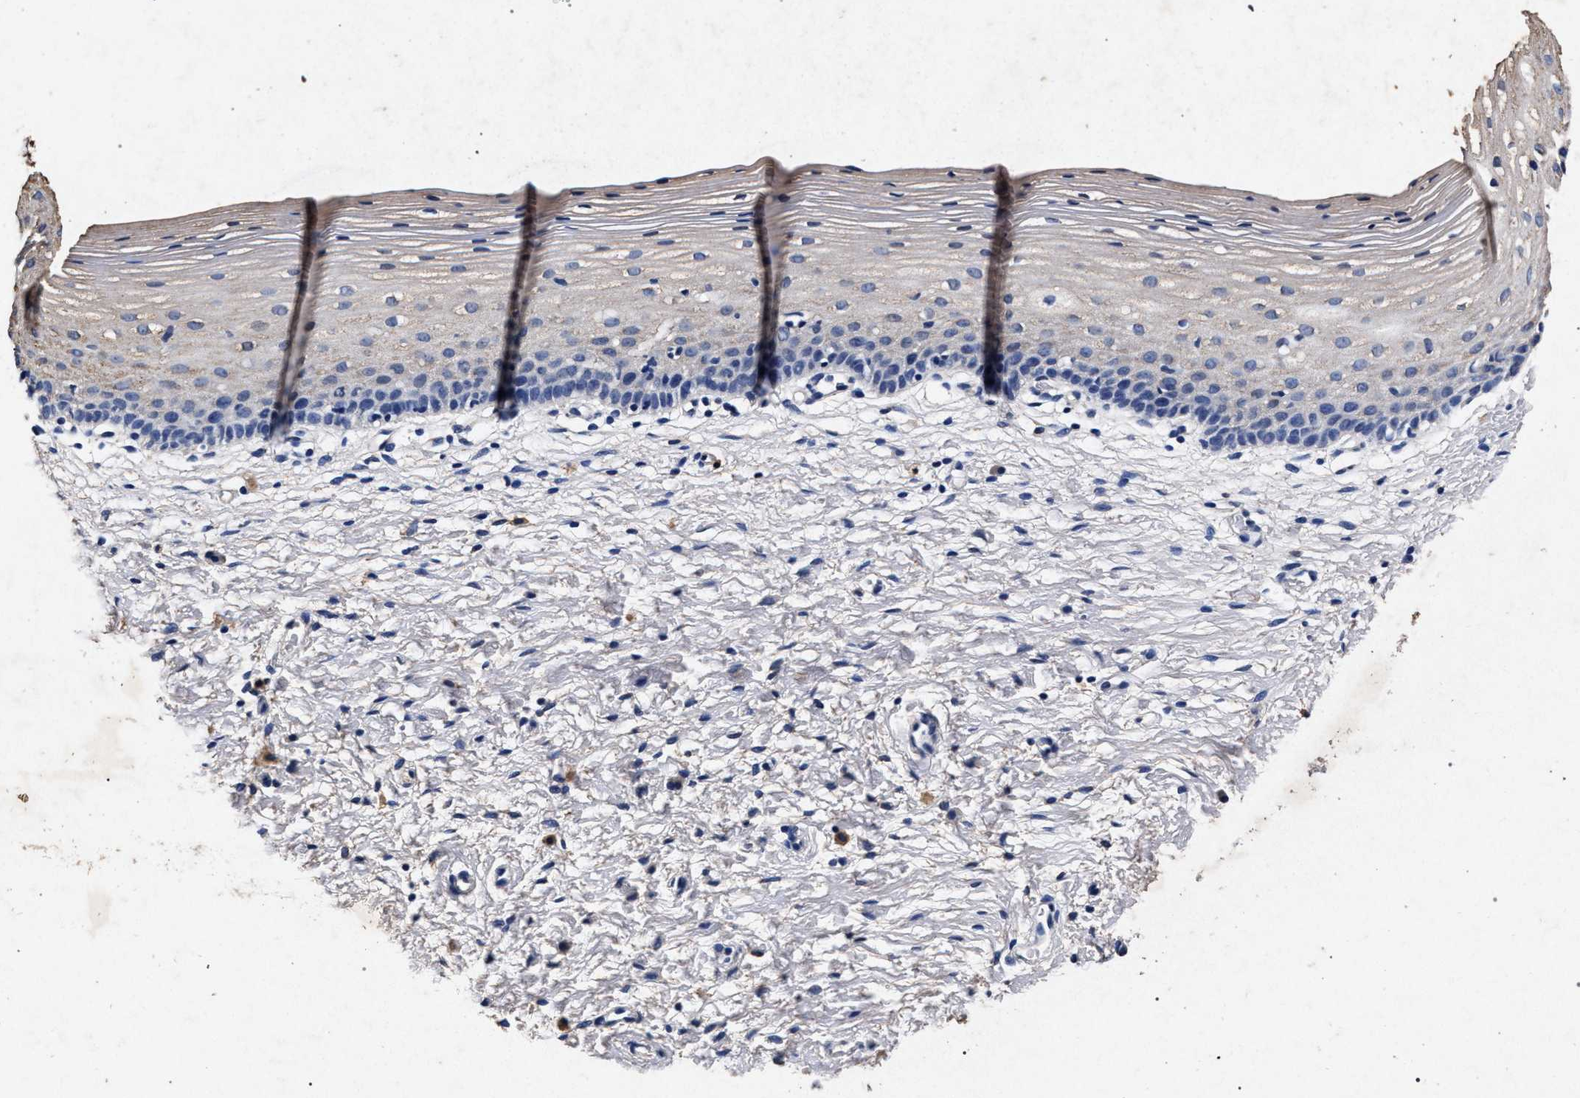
{"staining": {"intensity": "negative", "quantity": "none", "location": "none"}, "tissue": "cervix", "cell_type": "Glandular cells", "image_type": "normal", "snomed": [{"axis": "morphology", "description": "Normal tissue, NOS"}, {"axis": "topography", "description": "Cervix"}], "caption": "Image shows no significant protein staining in glandular cells of normal cervix.", "gene": "ATP1A2", "patient": {"sex": "female", "age": 72}}